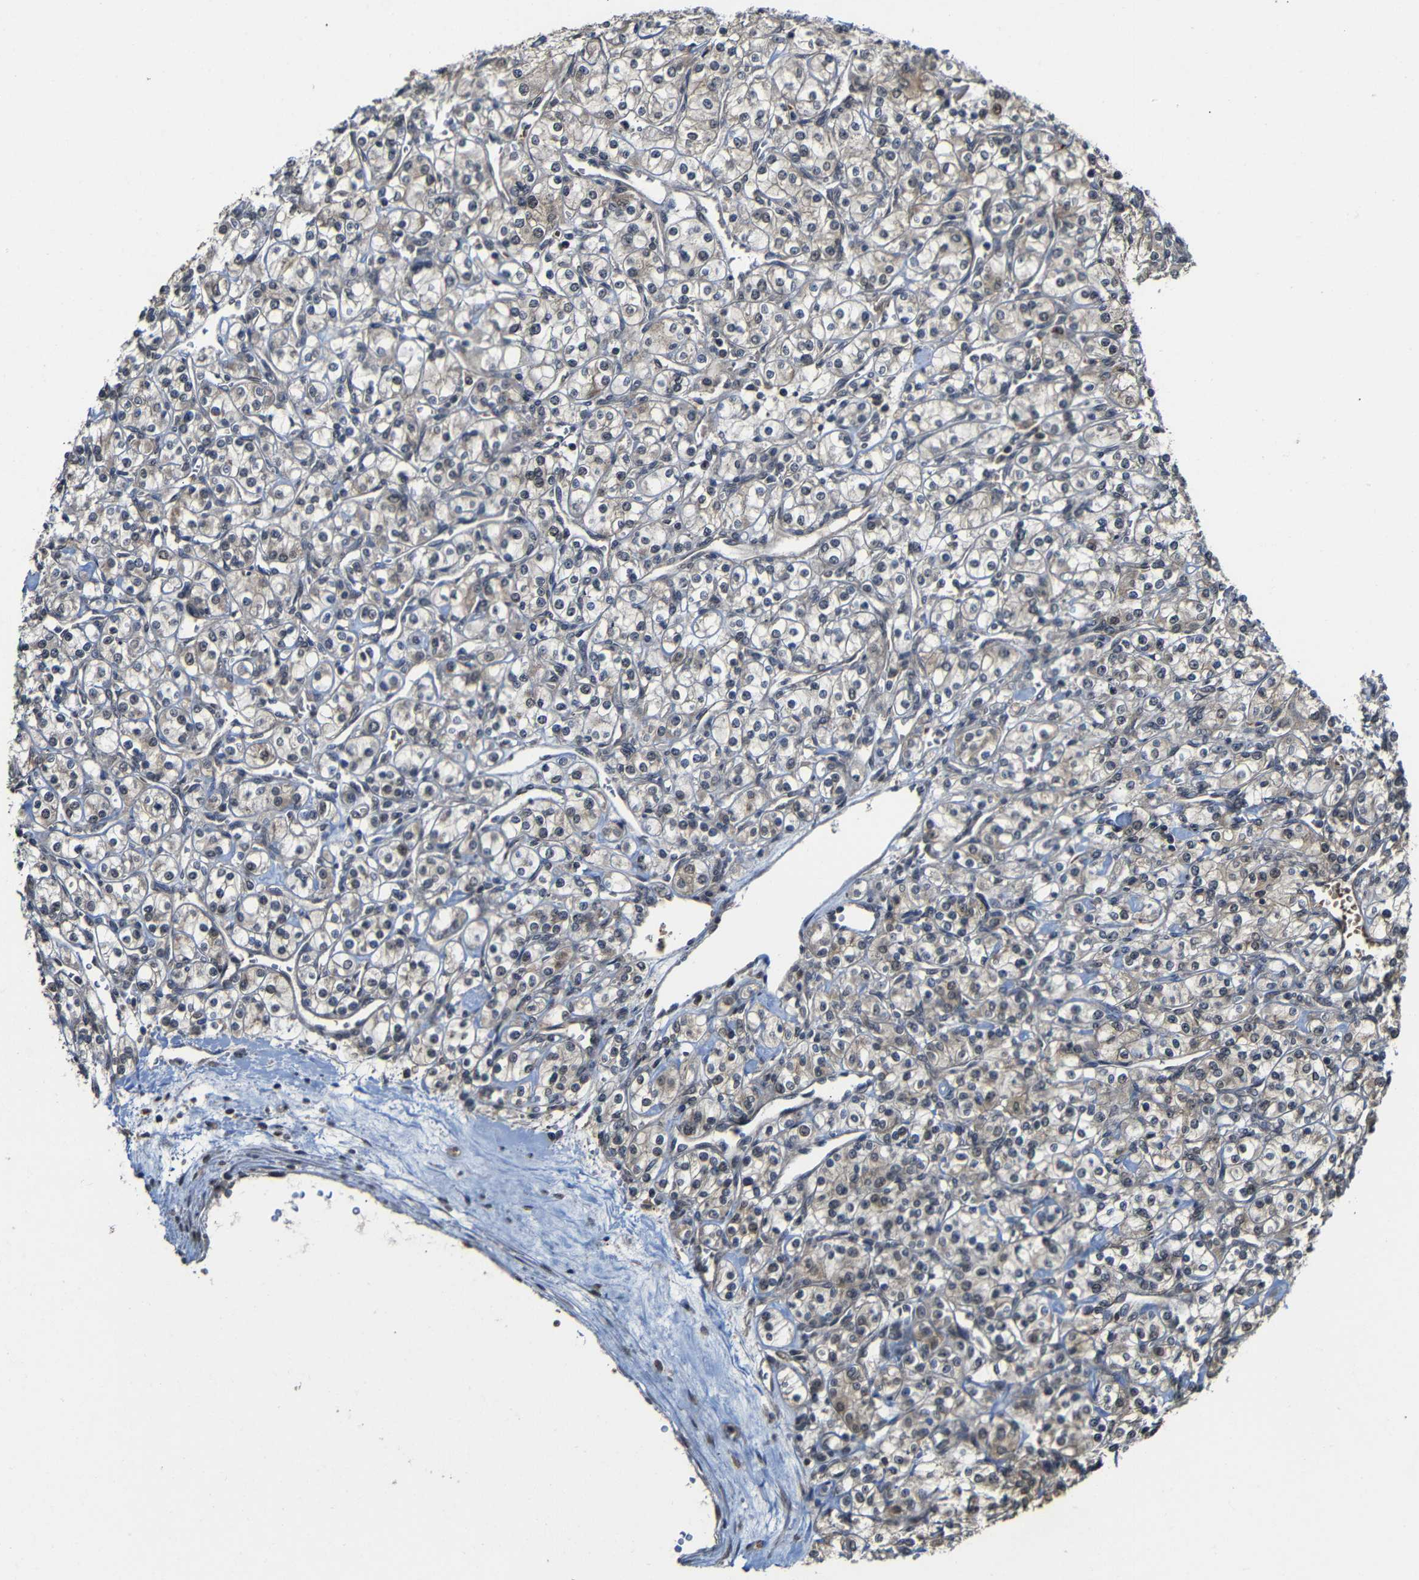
{"staining": {"intensity": "weak", "quantity": "25%-75%", "location": "cytoplasmic/membranous"}, "tissue": "renal cancer", "cell_type": "Tumor cells", "image_type": "cancer", "snomed": [{"axis": "morphology", "description": "Adenocarcinoma, NOS"}, {"axis": "topography", "description": "Kidney"}], "caption": "IHC of adenocarcinoma (renal) demonstrates low levels of weak cytoplasmic/membranous staining in about 25%-75% of tumor cells.", "gene": "ATG12", "patient": {"sex": "male", "age": 77}}